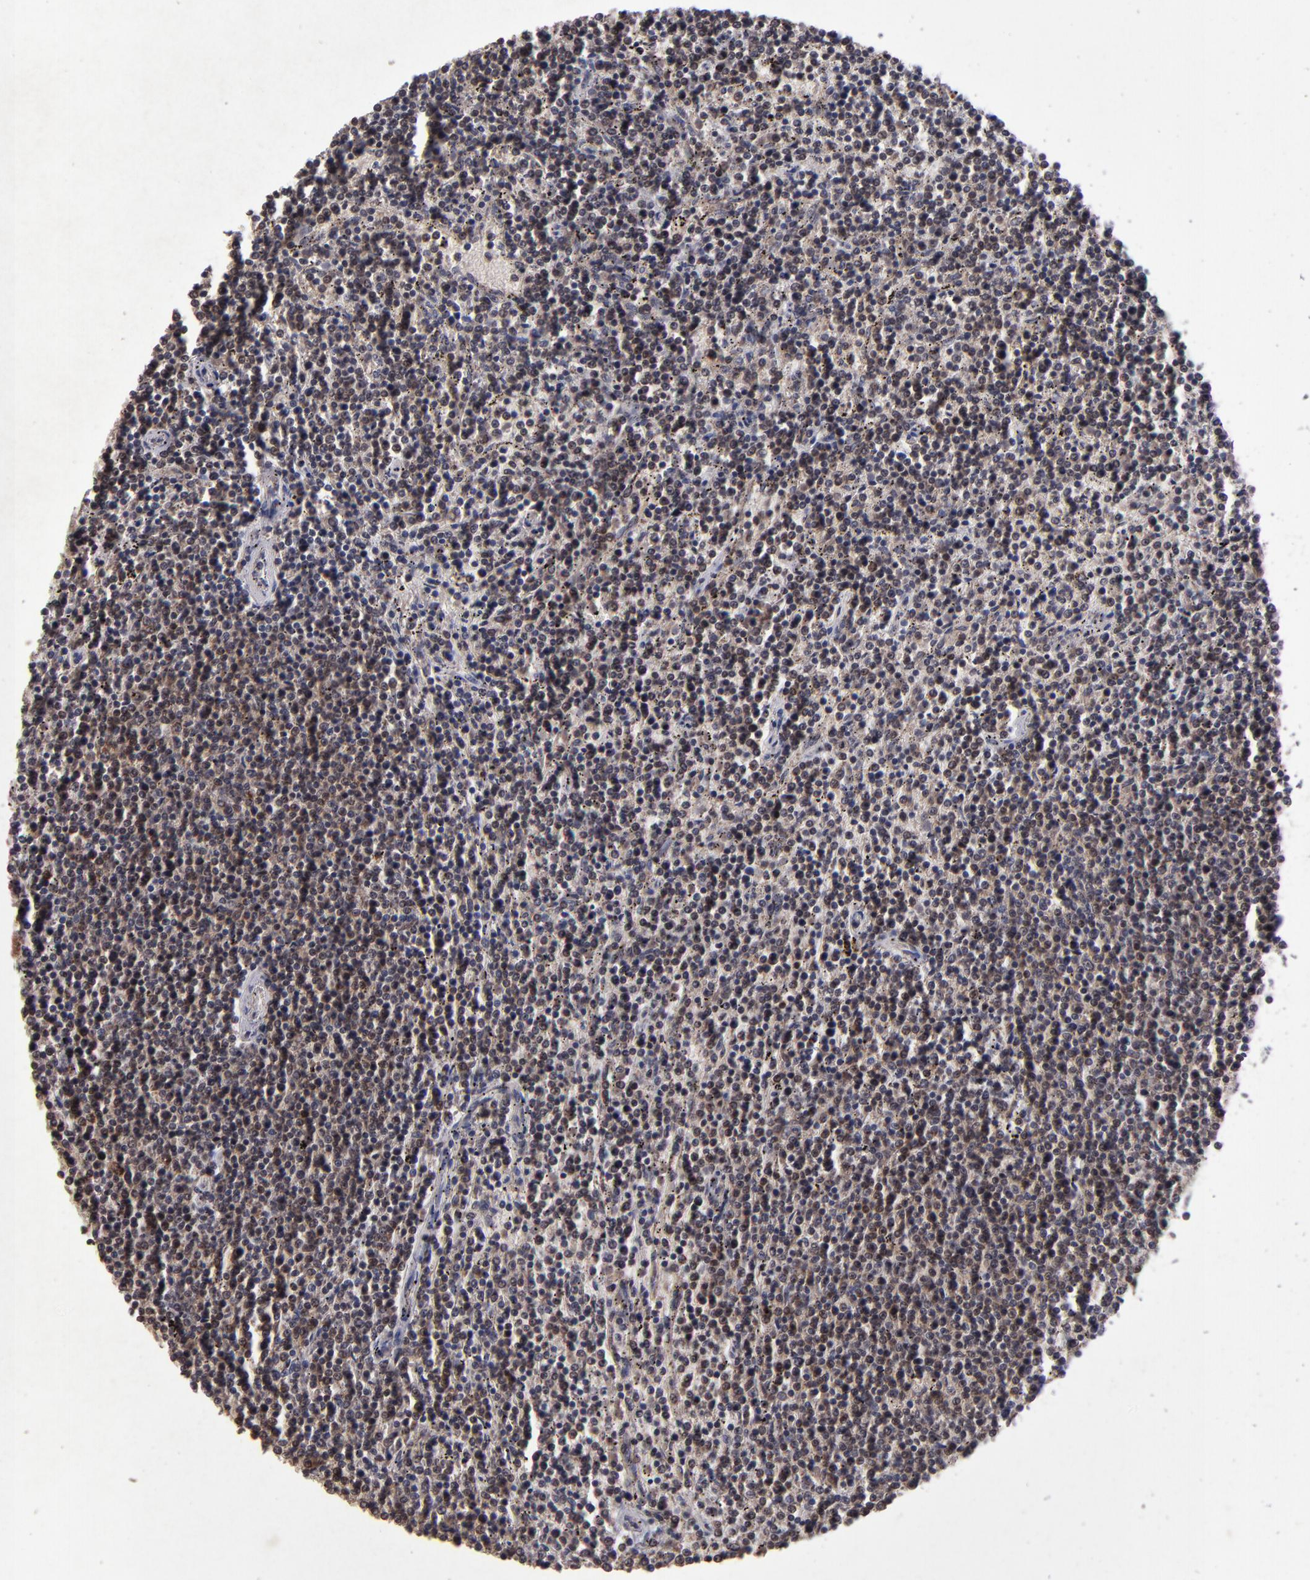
{"staining": {"intensity": "weak", "quantity": ">75%", "location": "cytoplasmic/membranous"}, "tissue": "lymphoma", "cell_type": "Tumor cells", "image_type": "cancer", "snomed": [{"axis": "morphology", "description": "Malignant lymphoma, non-Hodgkin's type, Low grade"}, {"axis": "topography", "description": "Spleen"}], "caption": "The micrograph demonstrates immunohistochemical staining of low-grade malignant lymphoma, non-Hodgkin's type. There is weak cytoplasmic/membranous staining is identified in approximately >75% of tumor cells.", "gene": "TIMM9", "patient": {"sex": "female", "age": 50}}